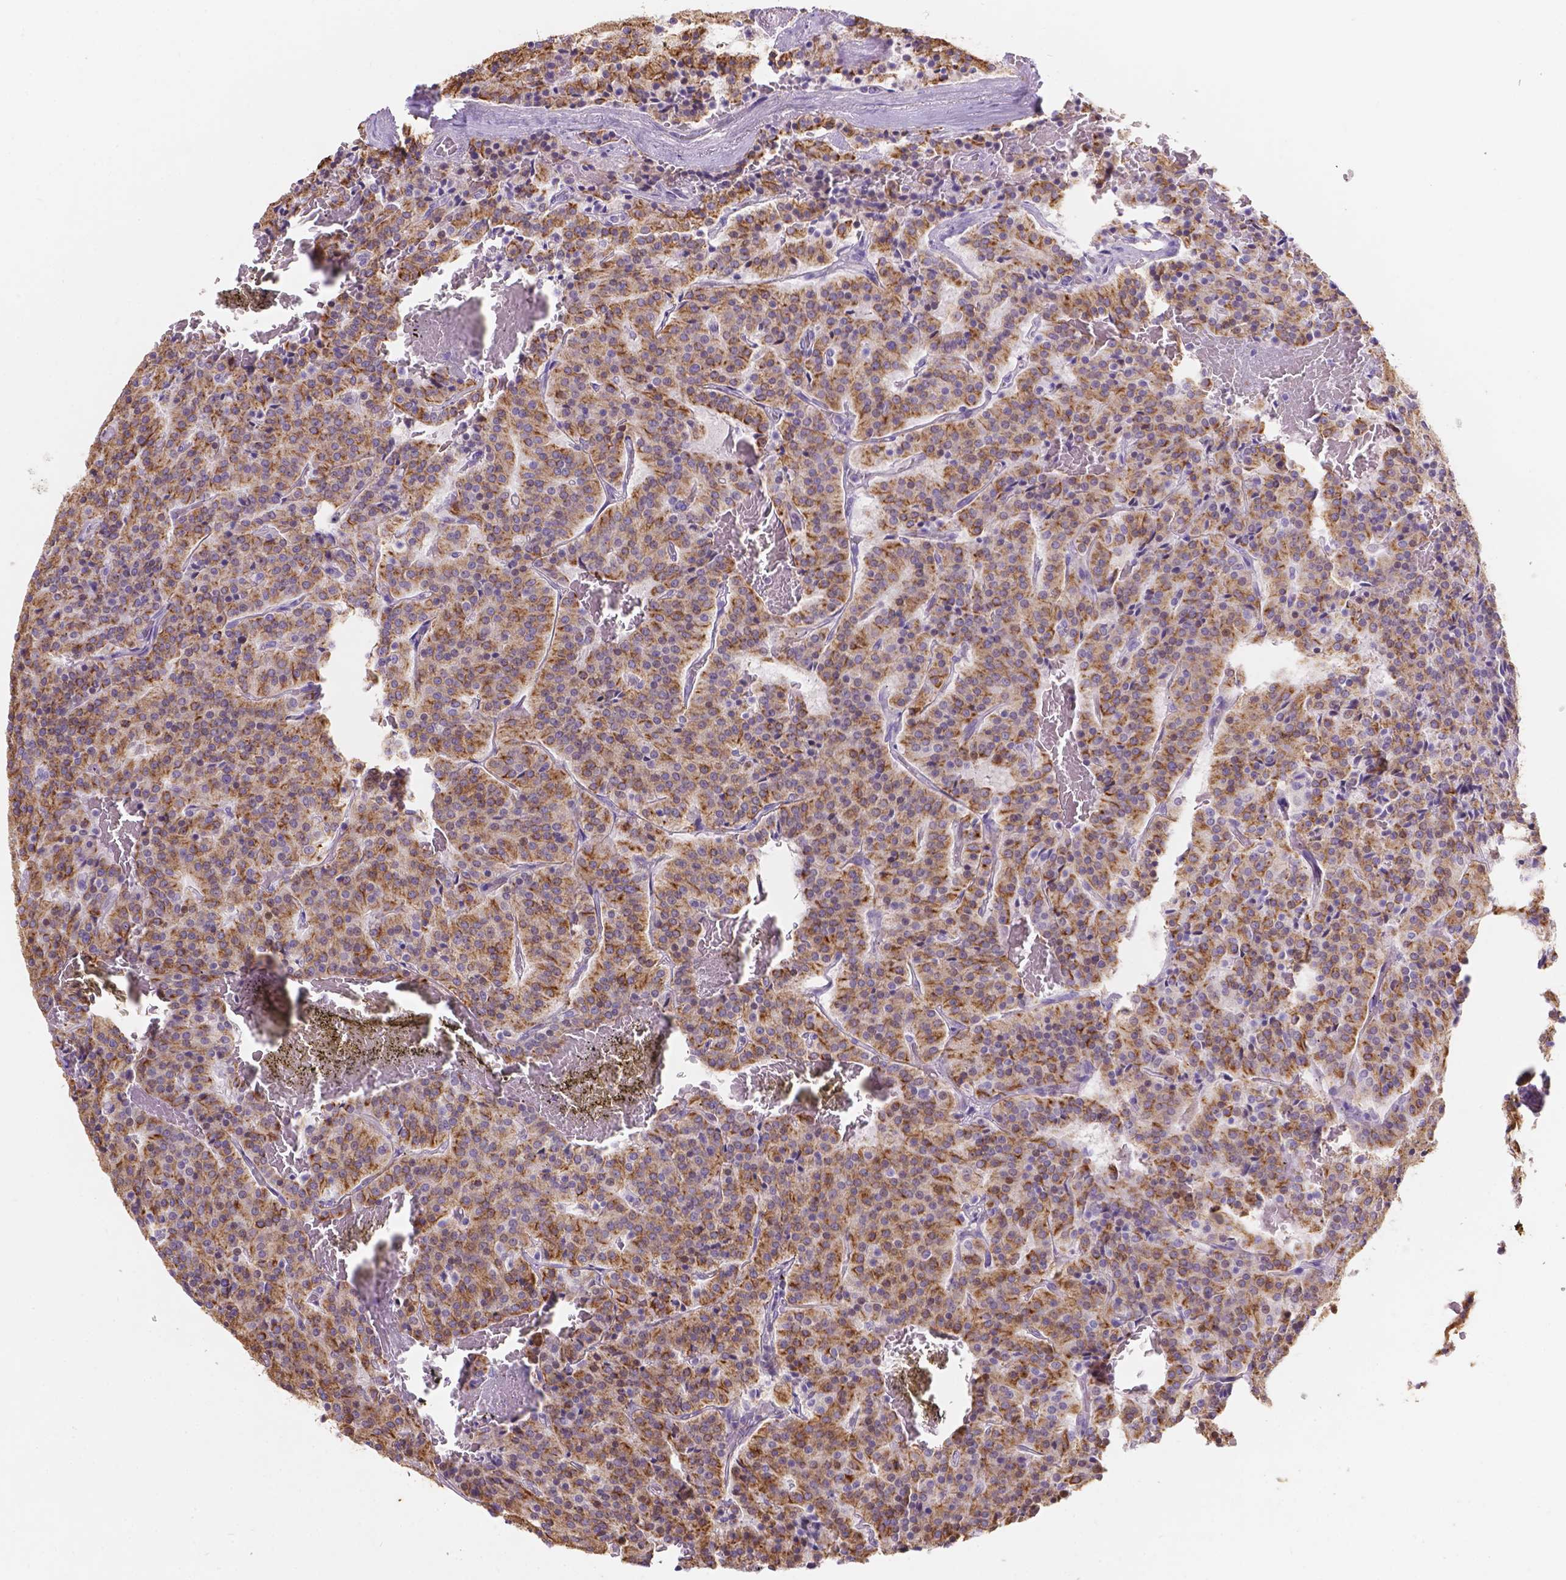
{"staining": {"intensity": "moderate", "quantity": ">75%", "location": "cytoplasmic/membranous"}, "tissue": "carcinoid", "cell_type": "Tumor cells", "image_type": "cancer", "snomed": [{"axis": "morphology", "description": "Carcinoid, malignant, NOS"}, {"axis": "topography", "description": "Lung"}], "caption": "A high-resolution image shows immunohistochemistry staining of carcinoid, which displays moderate cytoplasmic/membranous expression in approximately >75% of tumor cells.", "gene": "DMWD", "patient": {"sex": "male", "age": 70}}